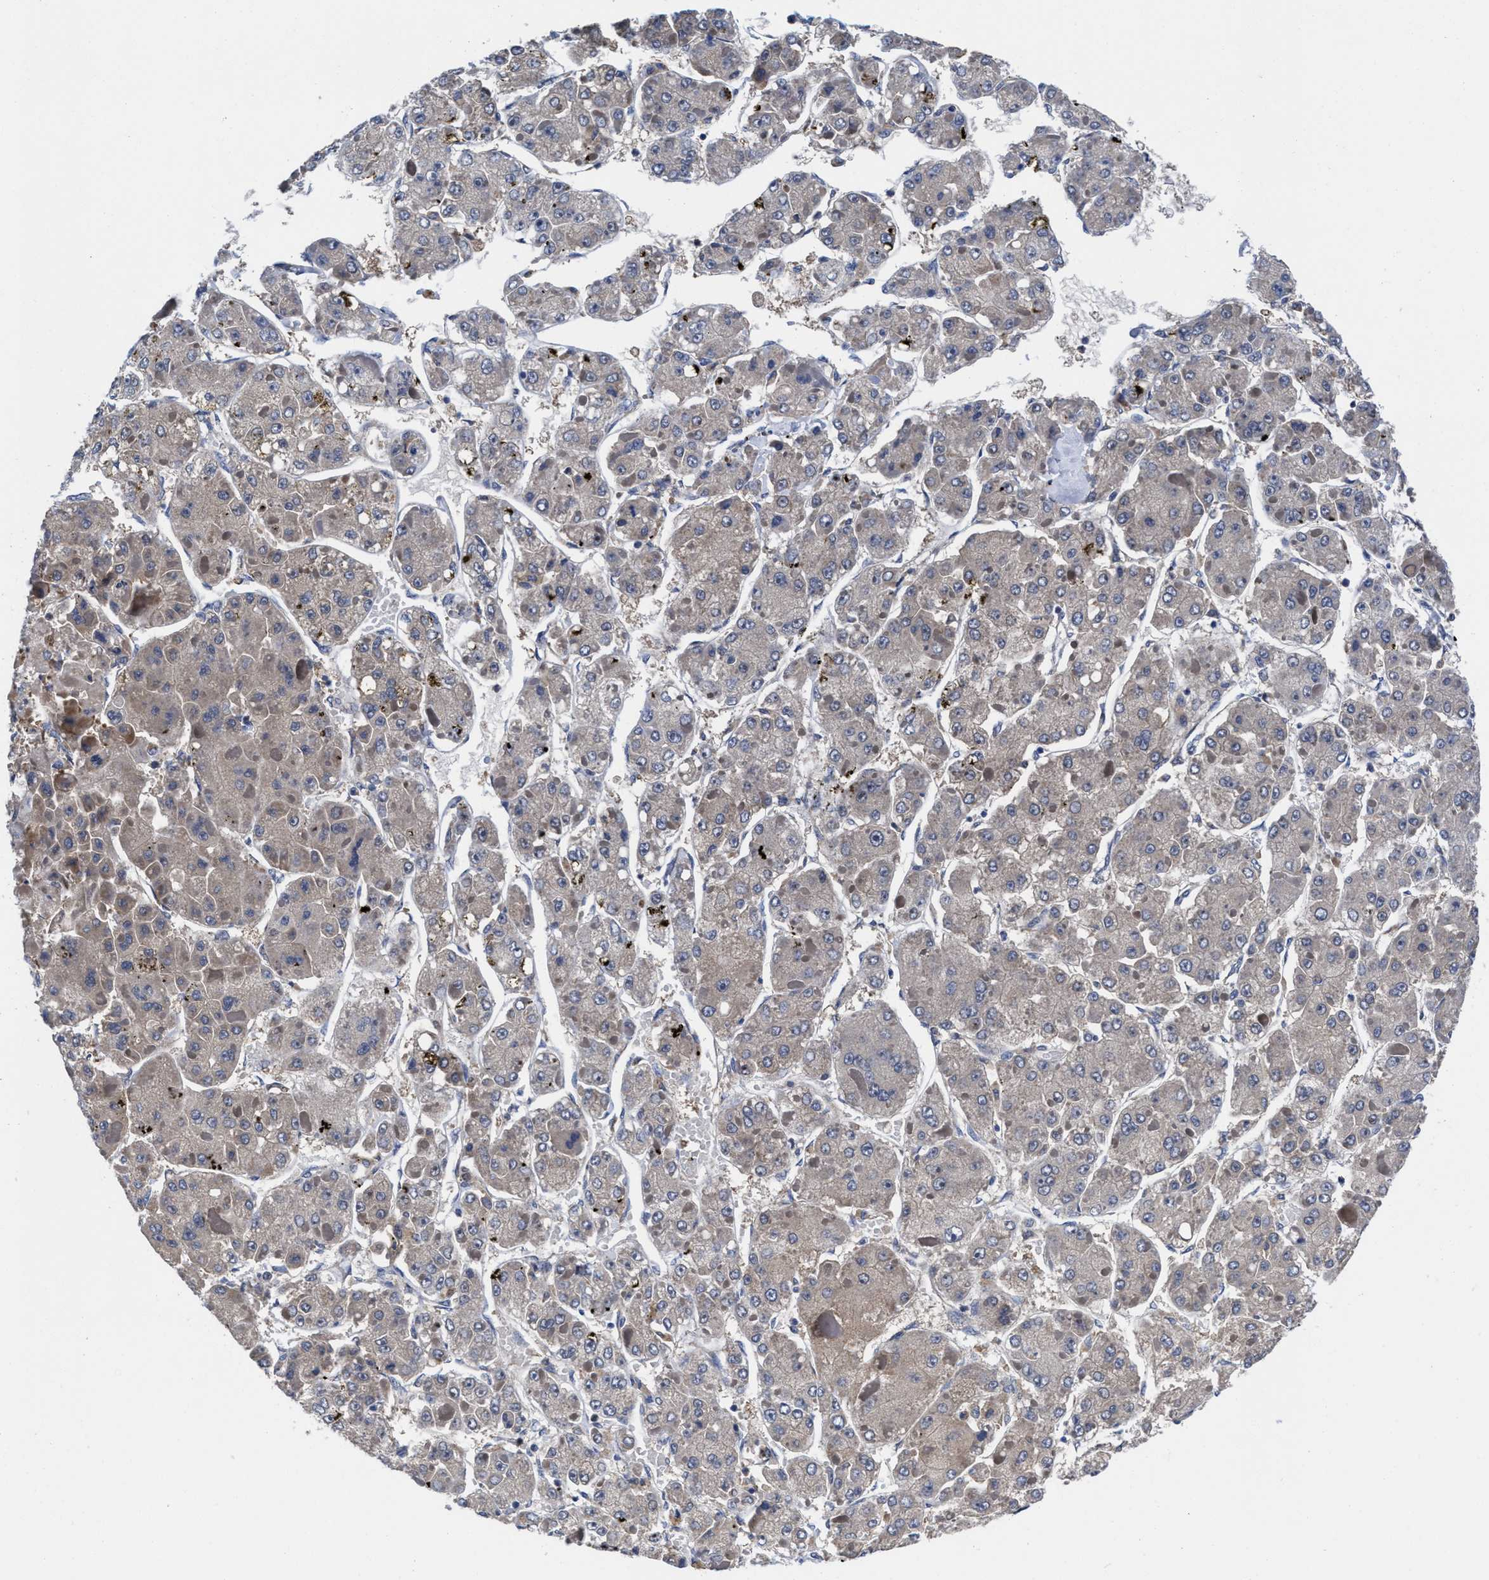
{"staining": {"intensity": "weak", "quantity": "<25%", "location": "cytoplasmic/membranous"}, "tissue": "liver cancer", "cell_type": "Tumor cells", "image_type": "cancer", "snomed": [{"axis": "morphology", "description": "Carcinoma, Hepatocellular, NOS"}, {"axis": "topography", "description": "Liver"}], "caption": "Protein analysis of liver cancer (hepatocellular carcinoma) displays no significant positivity in tumor cells.", "gene": "TXNDC17", "patient": {"sex": "female", "age": 73}}